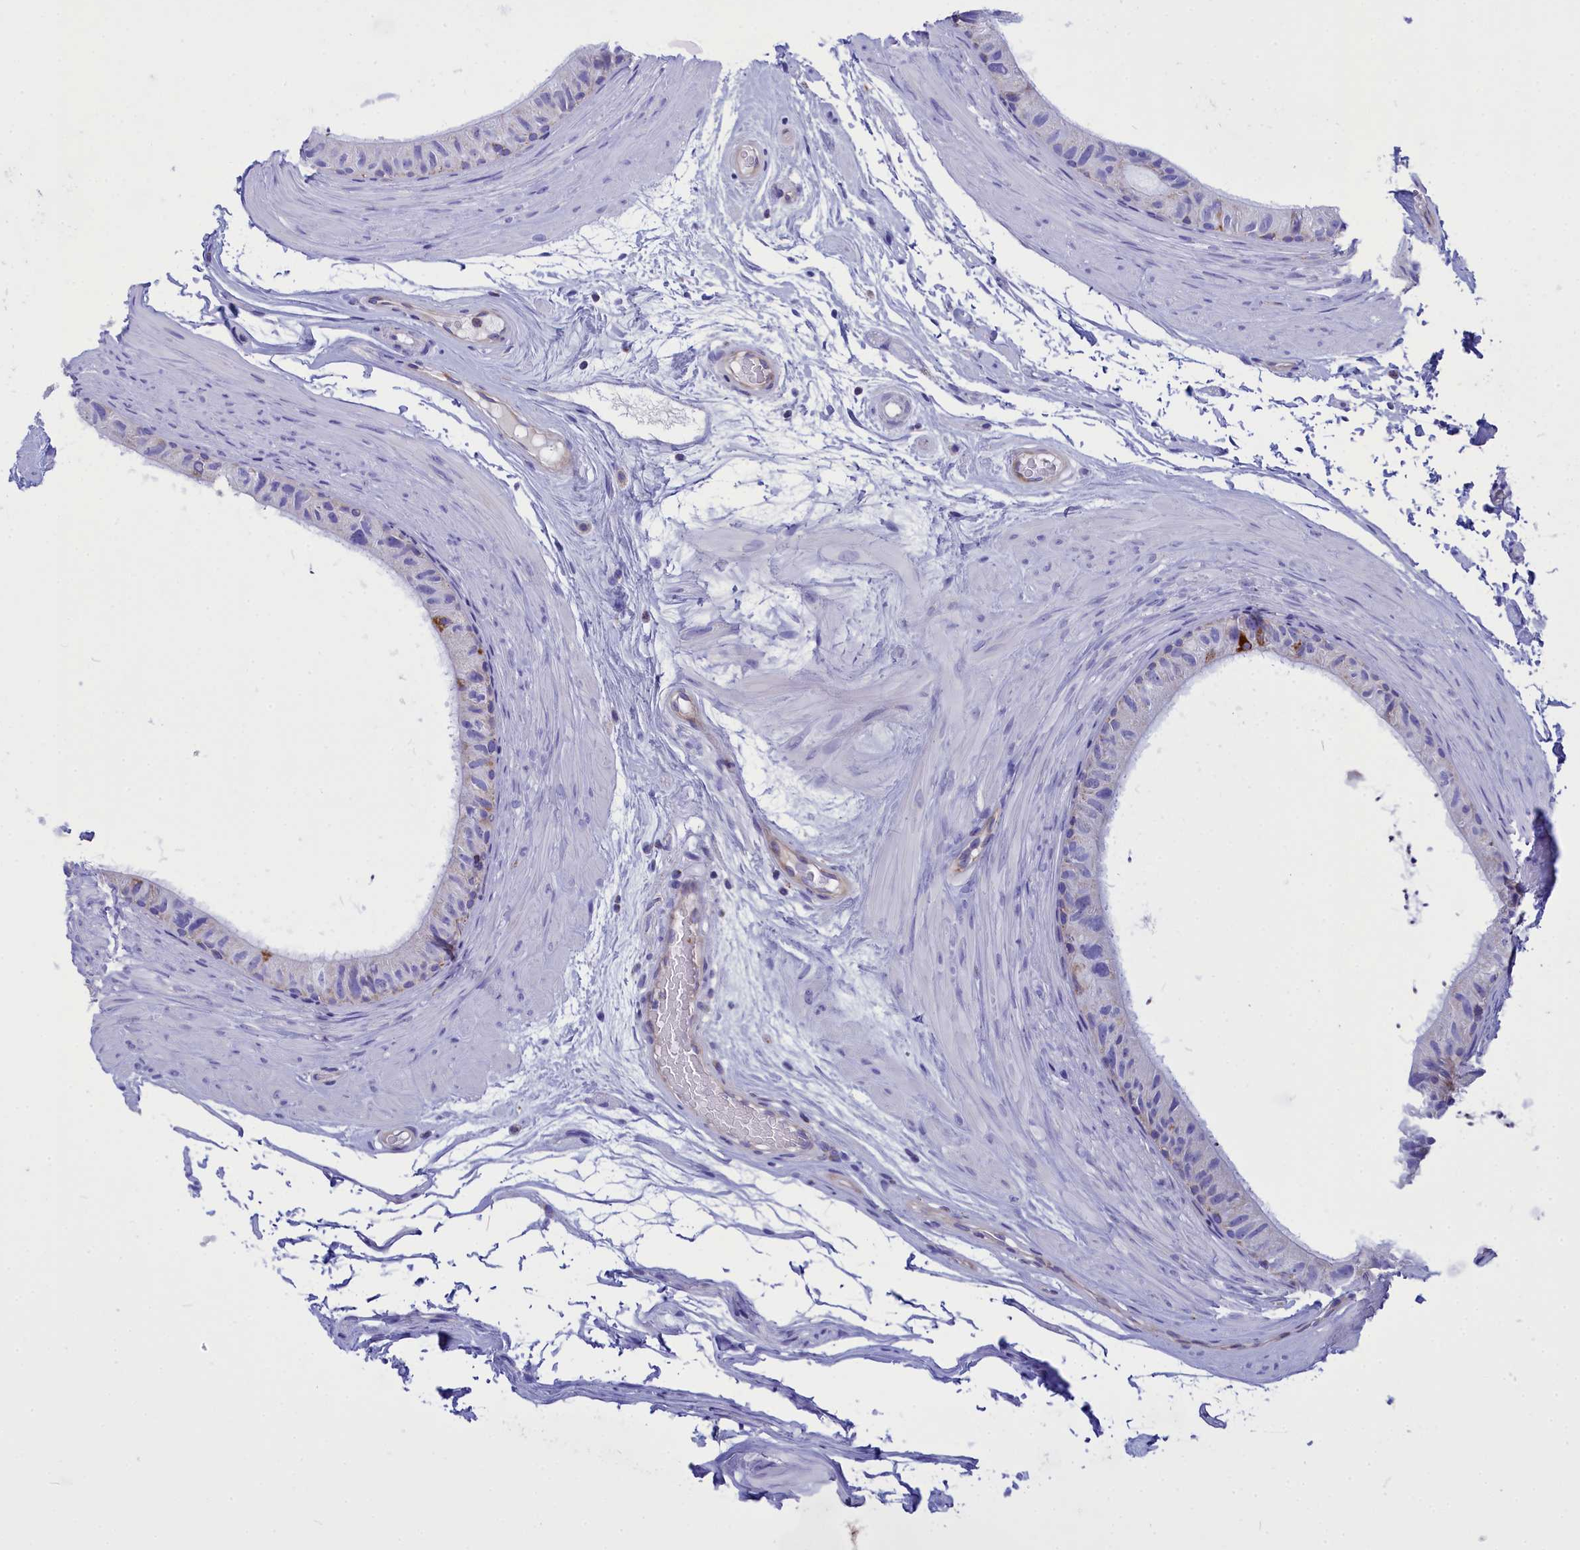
{"staining": {"intensity": "negative", "quantity": "none", "location": "none"}, "tissue": "epididymis", "cell_type": "Glandular cells", "image_type": "normal", "snomed": [{"axis": "morphology", "description": "Normal tissue, NOS"}, {"axis": "topography", "description": "Epididymis"}], "caption": "Protein analysis of benign epididymis exhibits no significant expression in glandular cells.", "gene": "CCRL2", "patient": {"sex": "male", "age": 45}}